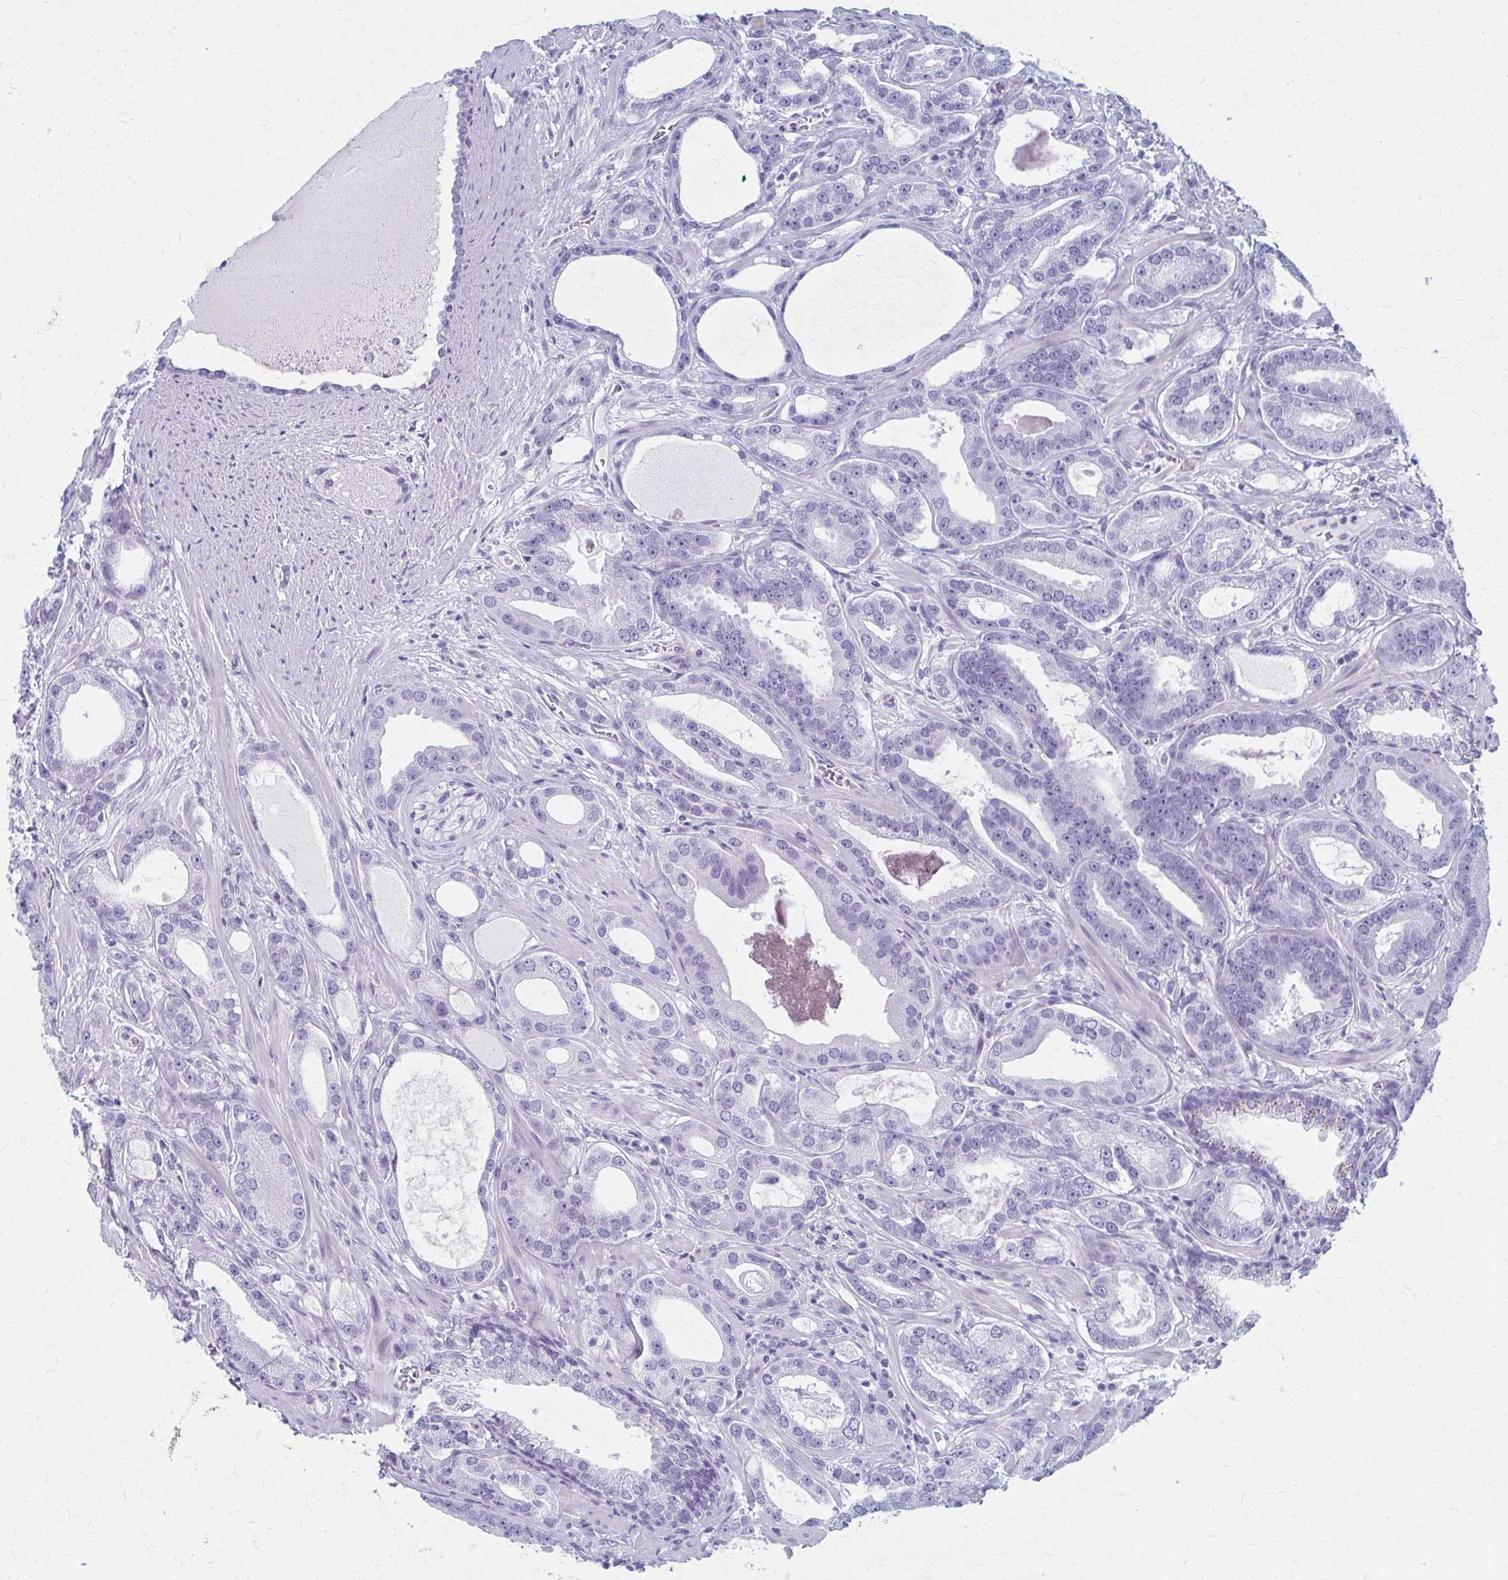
{"staining": {"intensity": "negative", "quantity": "none", "location": "none"}, "tissue": "prostate cancer", "cell_type": "Tumor cells", "image_type": "cancer", "snomed": [{"axis": "morphology", "description": "Adenocarcinoma, High grade"}, {"axis": "topography", "description": "Prostate"}], "caption": "Protein analysis of adenocarcinoma (high-grade) (prostate) reveals no significant positivity in tumor cells.", "gene": "CELF5", "patient": {"sex": "male", "age": 65}}